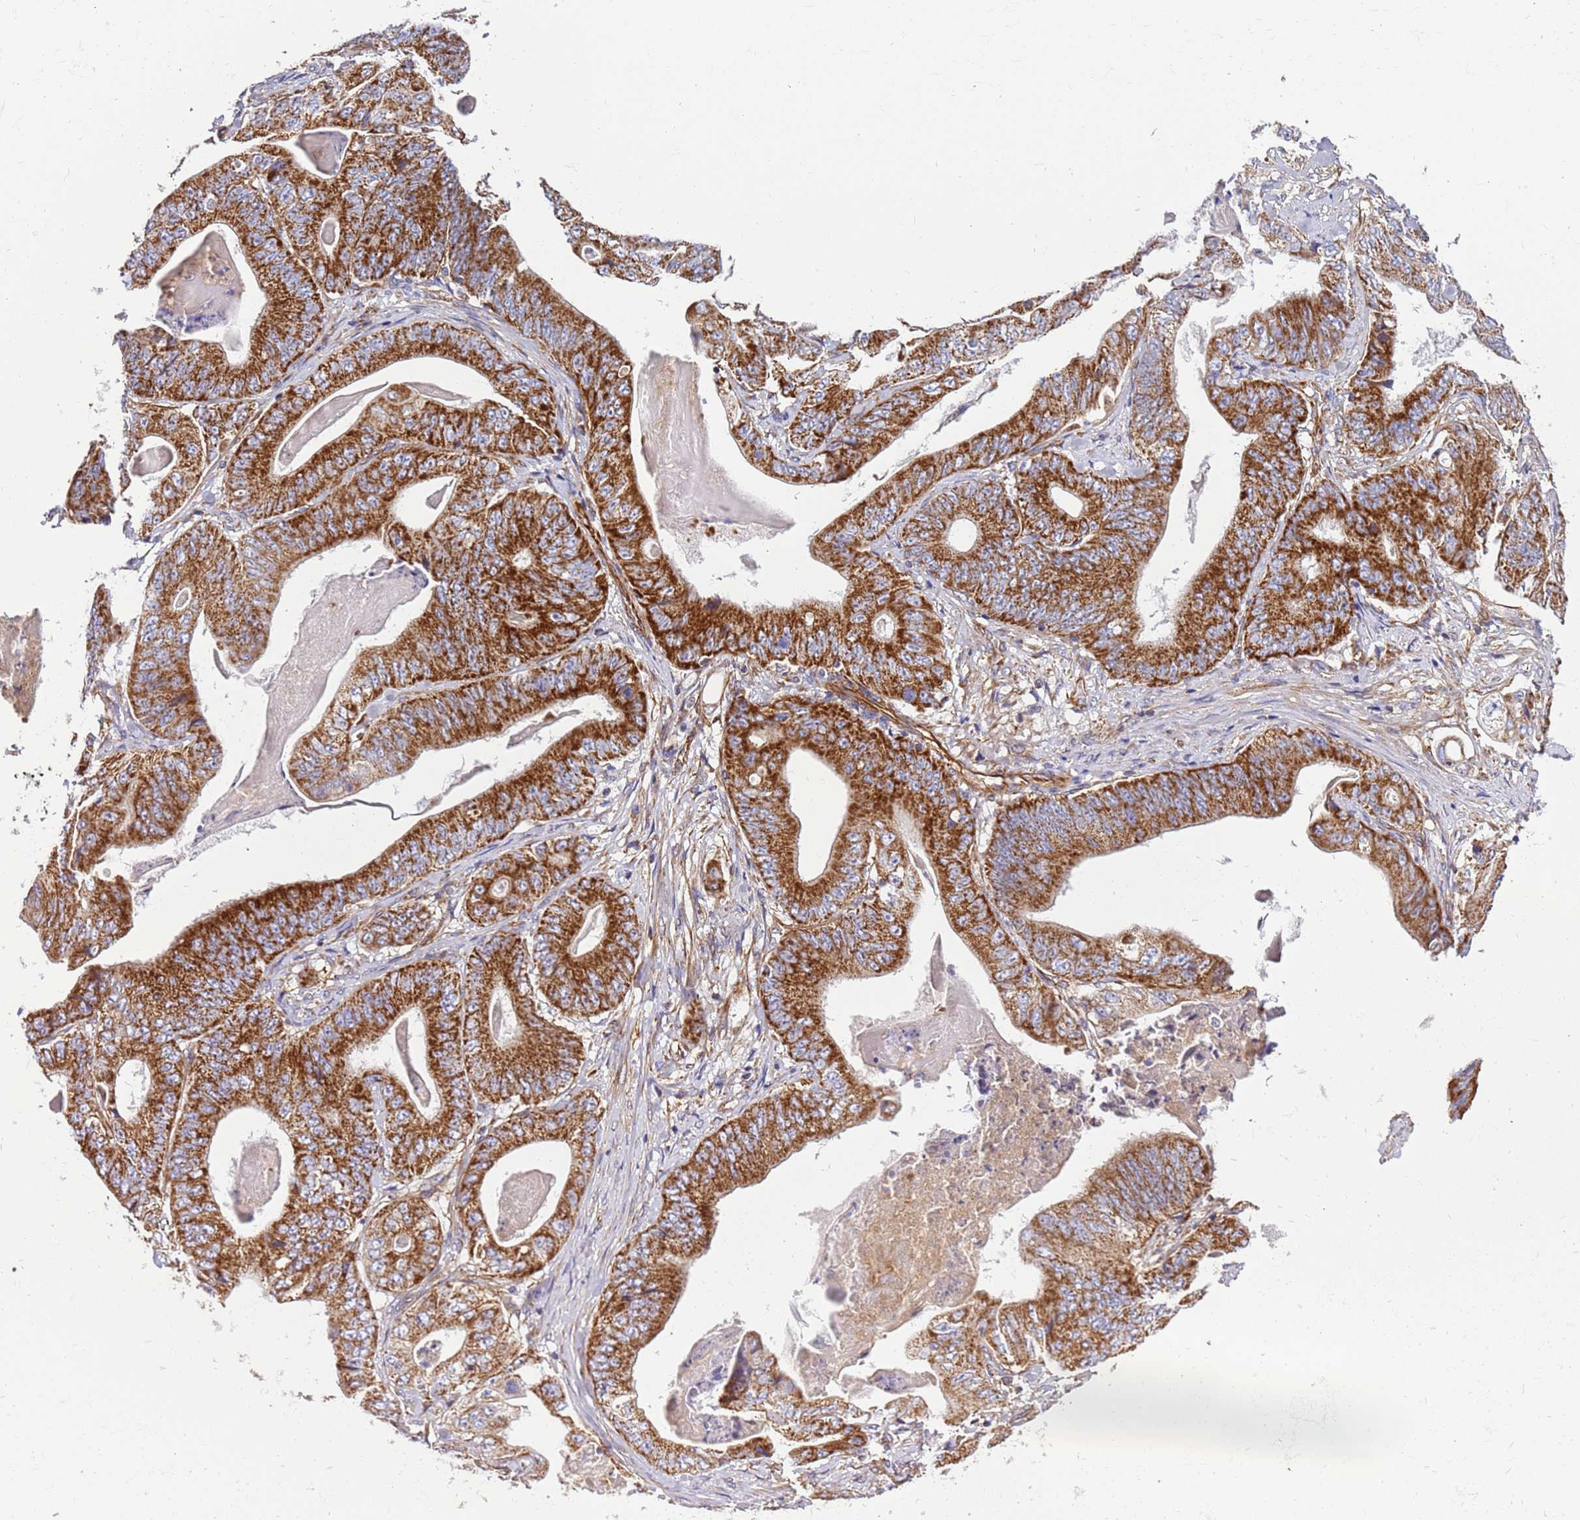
{"staining": {"intensity": "strong", "quantity": ">75%", "location": "cytoplasmic/membranous"}, "tissue": "stomach cancer", "cell_type": "Tumor cells", "image_type": "cancer", "snomed": [{"axis": "morphology", "description": "Adenocarcinoma, NOS"}, {"axis": "topography", "description": "Stomach"}], "caption": "DAB immunohistochemical staining of human stomach cancer exhibits strong cytoplasmic/membranous protein expression in approximately >75% of tumor cells.", "gene": "MRPL20", "patient": {"sex": "female", "age": 73}}